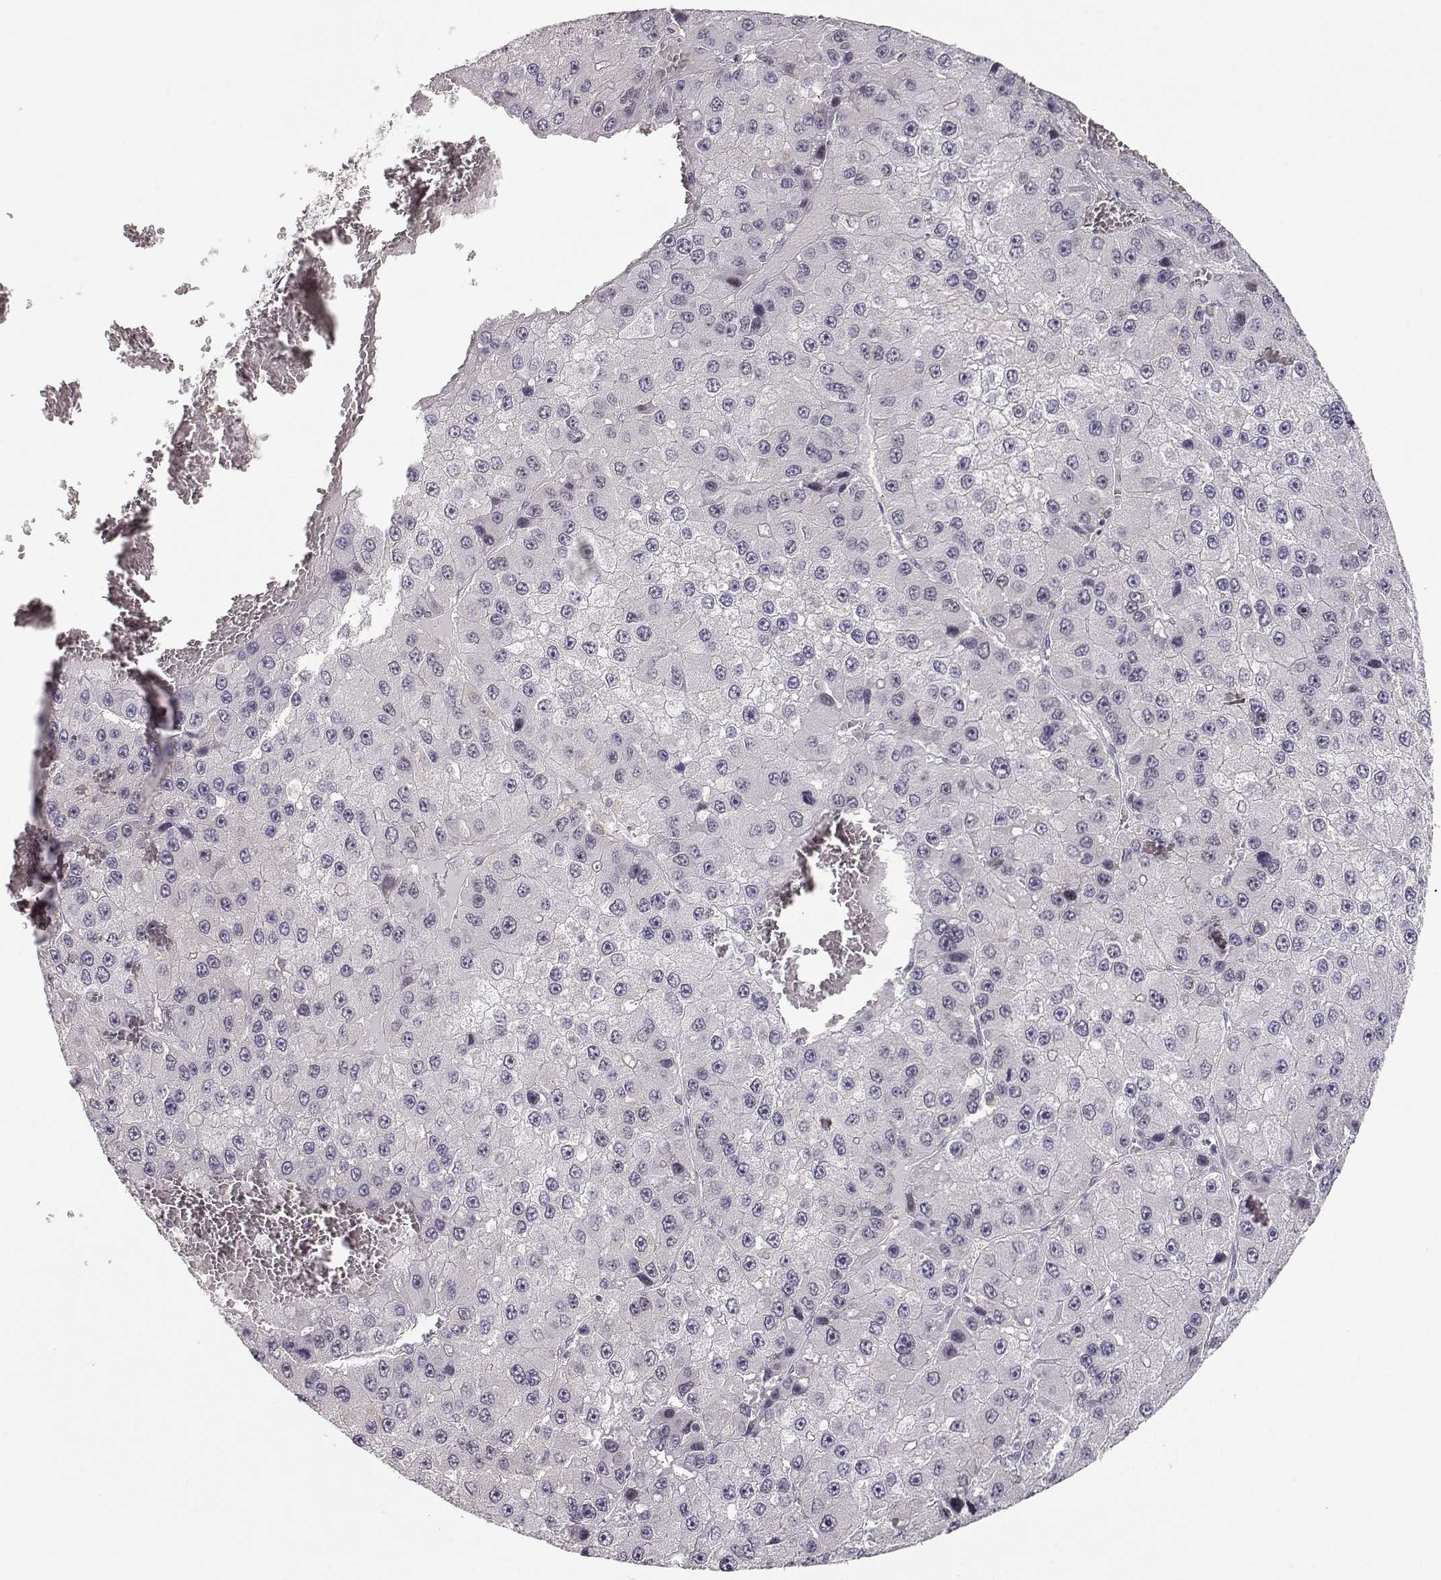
{"staining": {"intensity": "negative", "quantity": "none", "location": "none"}, "tissue": "liver cancer", "cell_type": "Tumor cells", "image_type": "cancer", "snomed": [{"axis": "morphology", "description": "Carcinoma, Hepatocellular, NOS"}, {"axis": "topography", "description": "Liver"}], "caption": "DAB (3,3'-diaminobenzidine) immunohistochemical staining of human liver cancer displays no significant staining in tumor cells. (DAB (3,3'-diaminobenzidine) immunohistochemistry (IHC), high magnification).", "gene": "TEPP", "patient": {"sex": "female", "age": 73}}